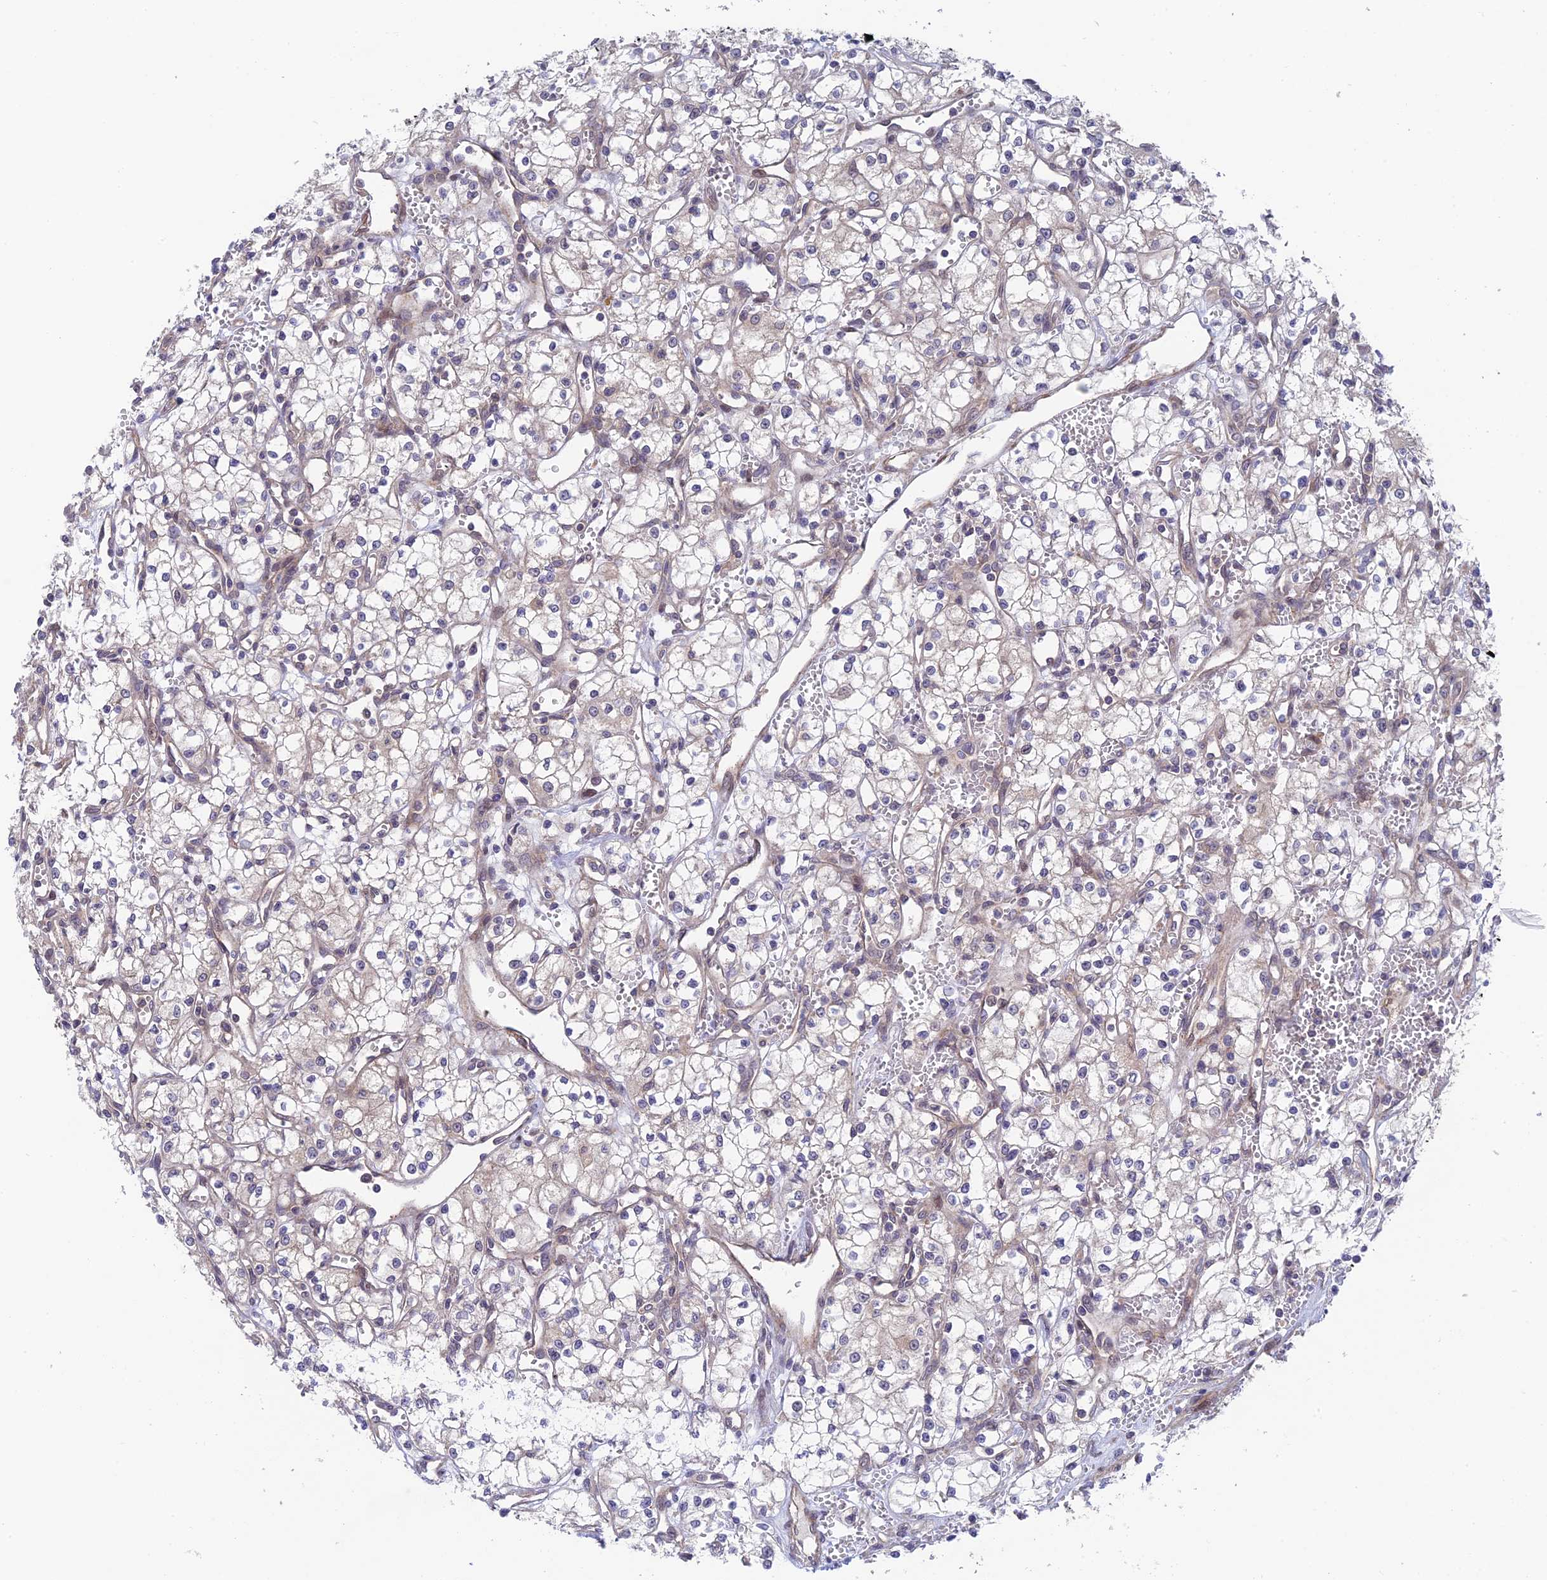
{"staining": {"intensity": "negative", "quantity": "none", "location": "none"}, "tissue": "renal cancer", "cell_type": "Tumor cells", "image_type": "cancer", "snomed": [{"axis": "morphology", "description": "Adenocarcinoma, NOS"}, {"axis": "topography", "description": "Kidney"}], "caption": "DAB (3,3'-diaminobenzidine) immunohistochemical staining of human renal cancer demonstrates no significant expression in tumor cells.", "gene": "UROS", "patient": {"sex": "male", "age": 59}}